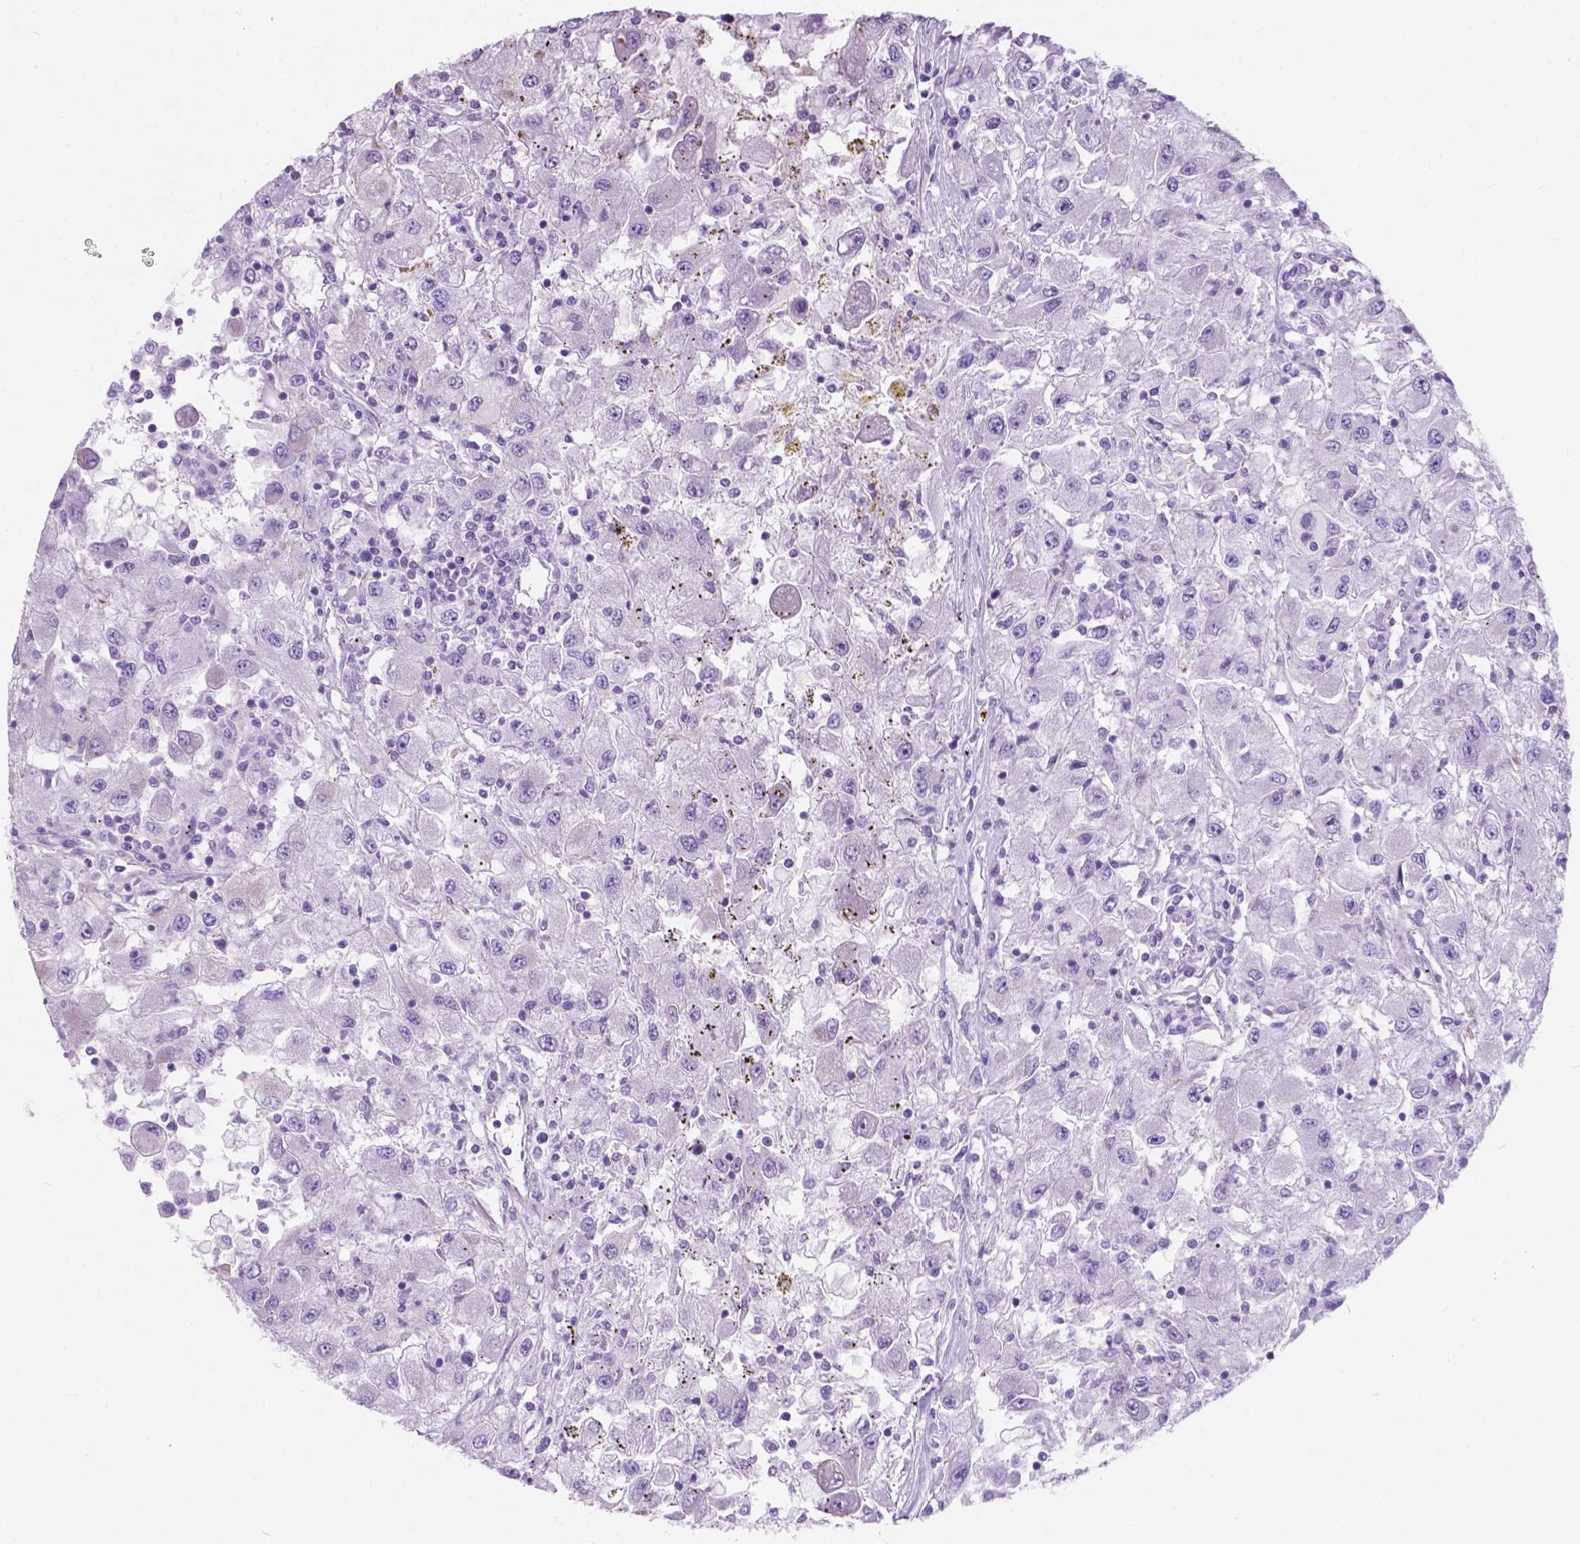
{"staining": {"intensity": "negative", "quantity": "none", "location": "none"}, "tissue": "renal cancer", "cell_type": "Tumor cells", "image_type": "cancer", "snomed": [{"axis": "morphology", "description": "Adenocarcinoma, NOS"}, {"axis": "topography", "description": "Kidney"}], "caption": "Photomicrograph shows no significant protein expression in tumor cells of renal adenocarcinoma. (Brightfield microscopy of DAB IHC at high magnification).", "gene": "AMOT", "patient": {"sex": "female", "age": 67}}